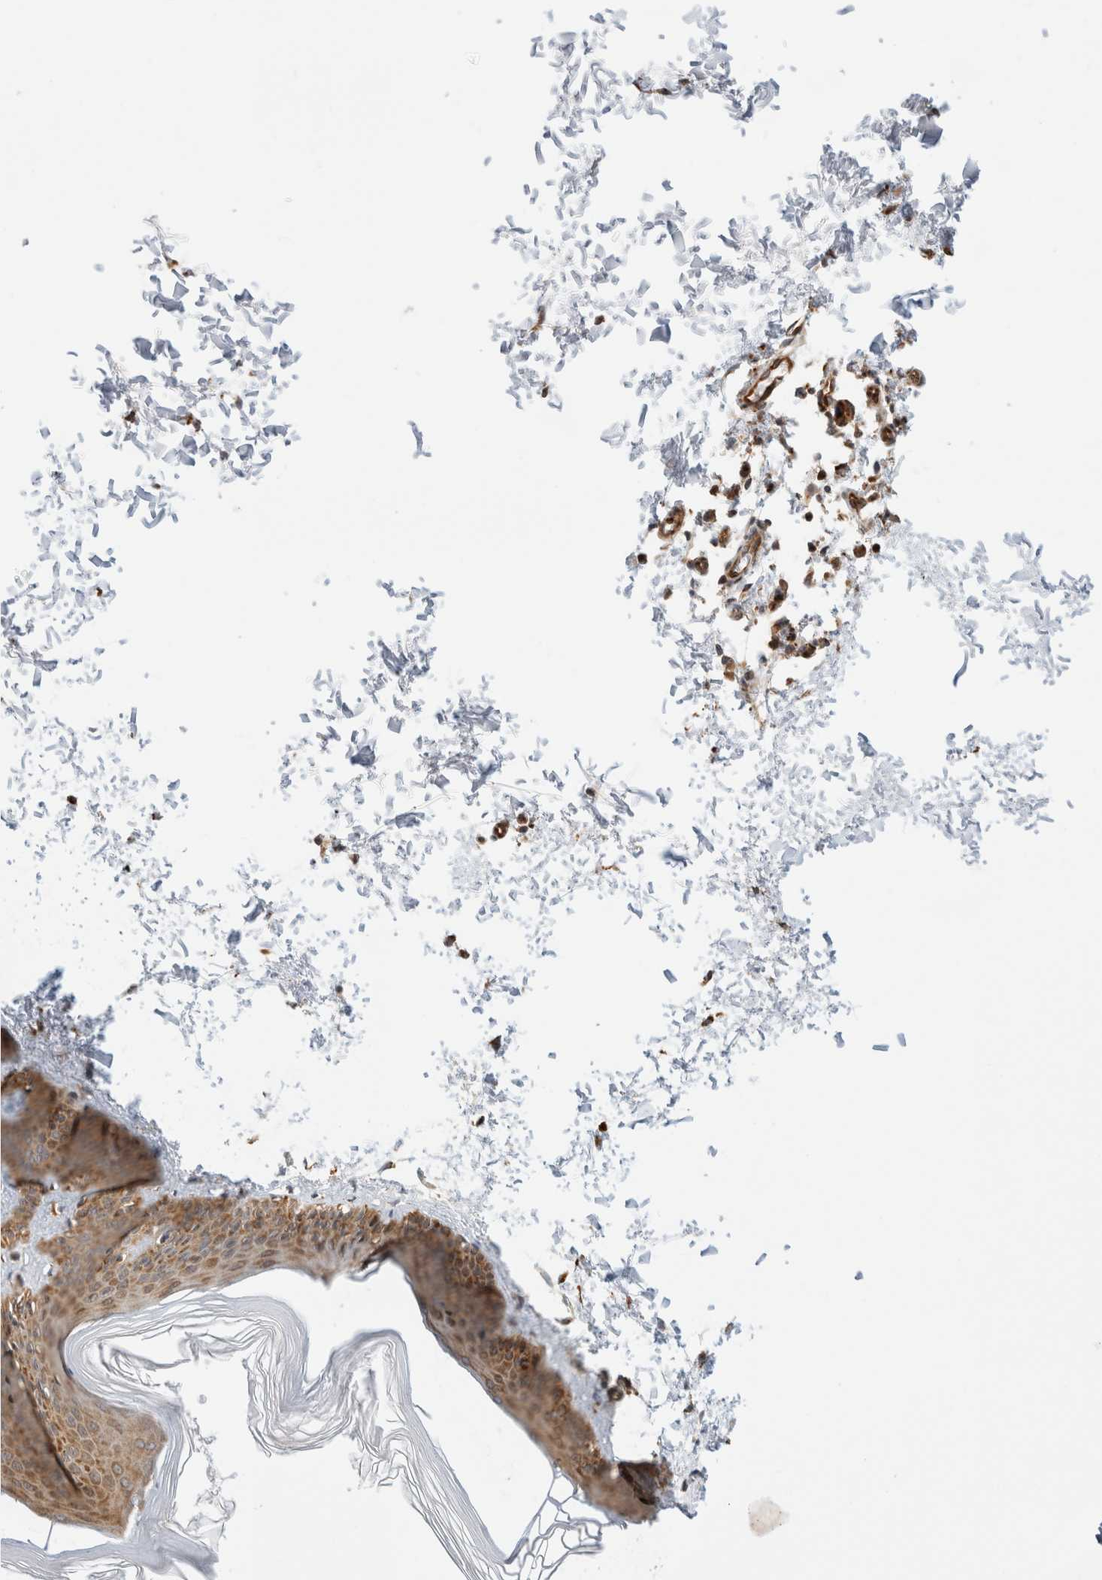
{"staining": {"intensity": "moderate", "quantity": ">75%", "location": "cytoplasmic/membranous"}, "tissue": "skin", "cell_type": "Fibroblasts", "image_type": "normal", "snomed": [{"axis": "morphology", "description": "Normal tissue, NOS"}, {"axis": "topography", "description": "Skin"}], "caption": "A brown stain labels moderate cytoplasmic/membranous positivity of a protein in fibroblasts of benign skin. Using DAB (3,3'-diaminobenzidine) (brown) and hematoxylin (blue) stains, captured at high magnification using brightfield microscopy.", "gene": "ACTL9", "patient": {"sex": "female", "age": 27}}